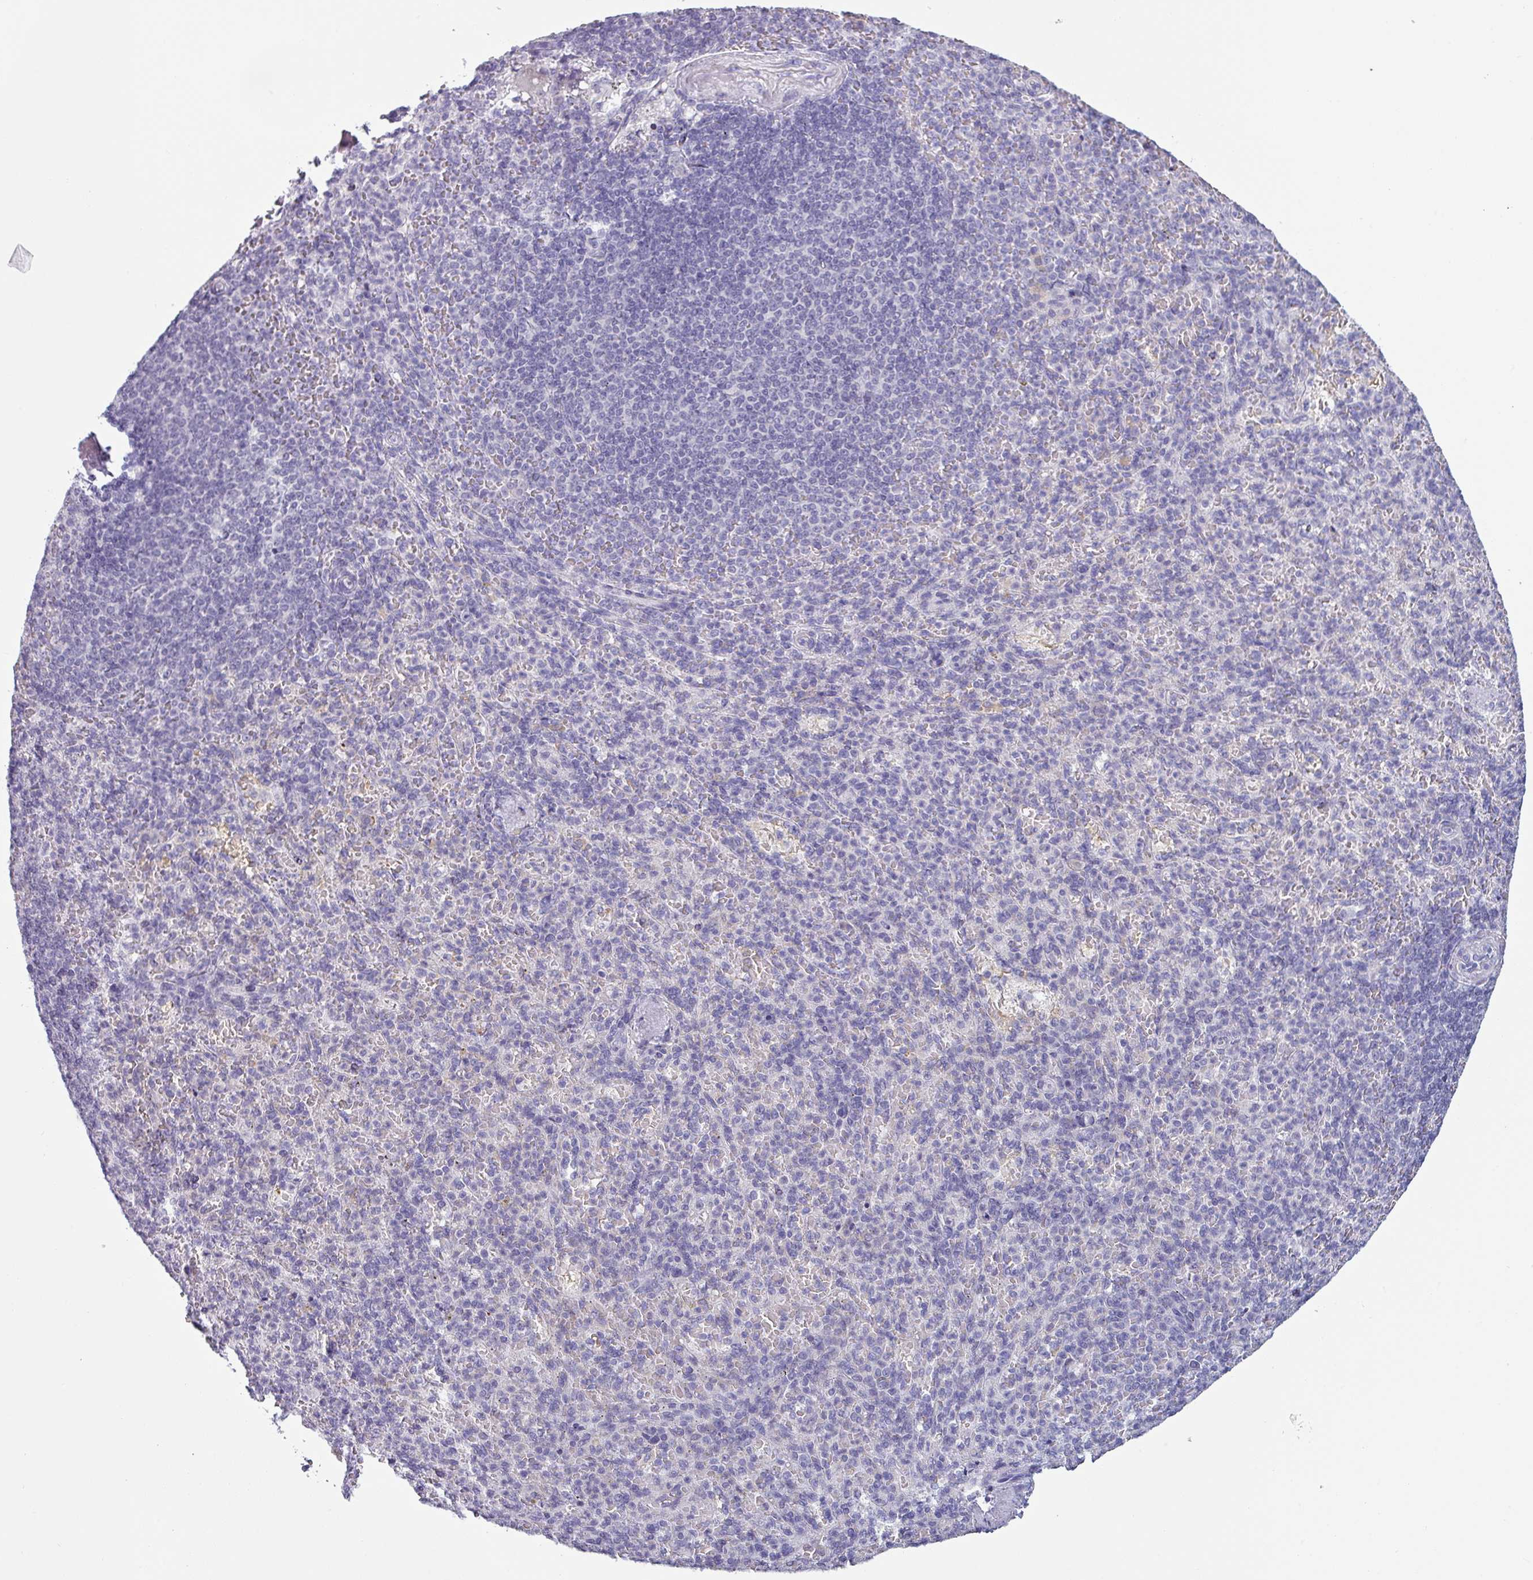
{"staining": {"intensity": "negative", "quantity": "none", "location": "none"}, "tissue": "spleen", "cell_type": "Cells in red pulp", "image_type": "normal", "snomed": [{"axis": "morphology", "description": "Normal tissue, NOS"}, {"axis": "topography", "description": "Spleen"}], "caption": "Photomicrograph shows no protein positivity in cells in red pulp of unremarkable spleen.", "gene": "SLC26A9", "patient": {"sex": "female", "age": 74}}